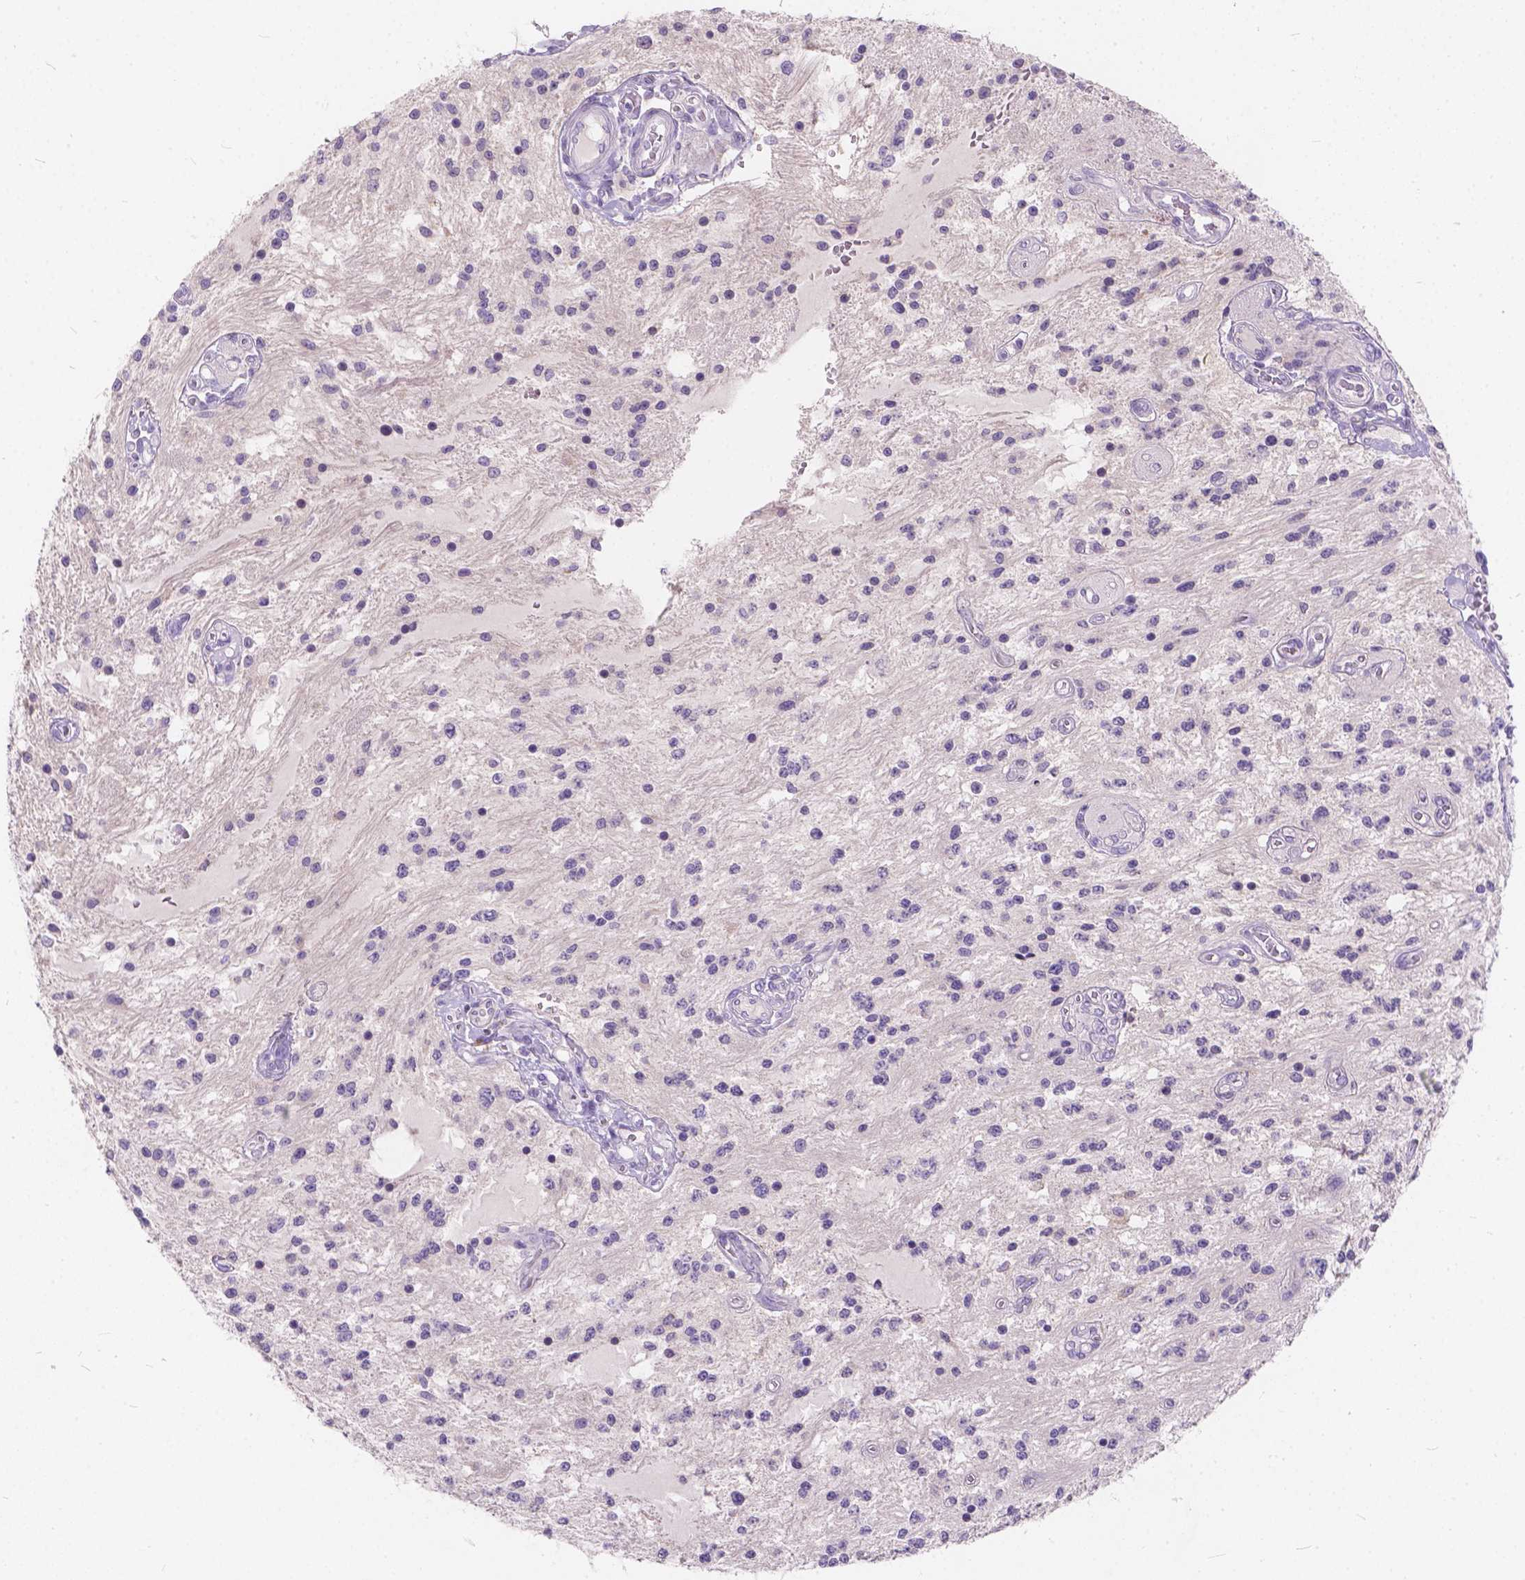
{"staining": {"intensity": "negative", "quantity": "none", "location": "none"}, "tissue": "glioma", "cell_type": "Tumor cells", "image_type": "cancer", "snomed": [{"axis": "morphology", "description": "Glioma, malignant, Low grade"}, {"axis": "topography", "description": "Cerebellum"}], "caption": "Image shows no protein expression in tumor cells of glioma tissue. (DAB (3,3'-diaminobenzidine) immunohistochemistry visualized using brightfield microscopy, high magnification).", "gene": "PEX11G", "patient": {"sex": "female", "age": 14}}